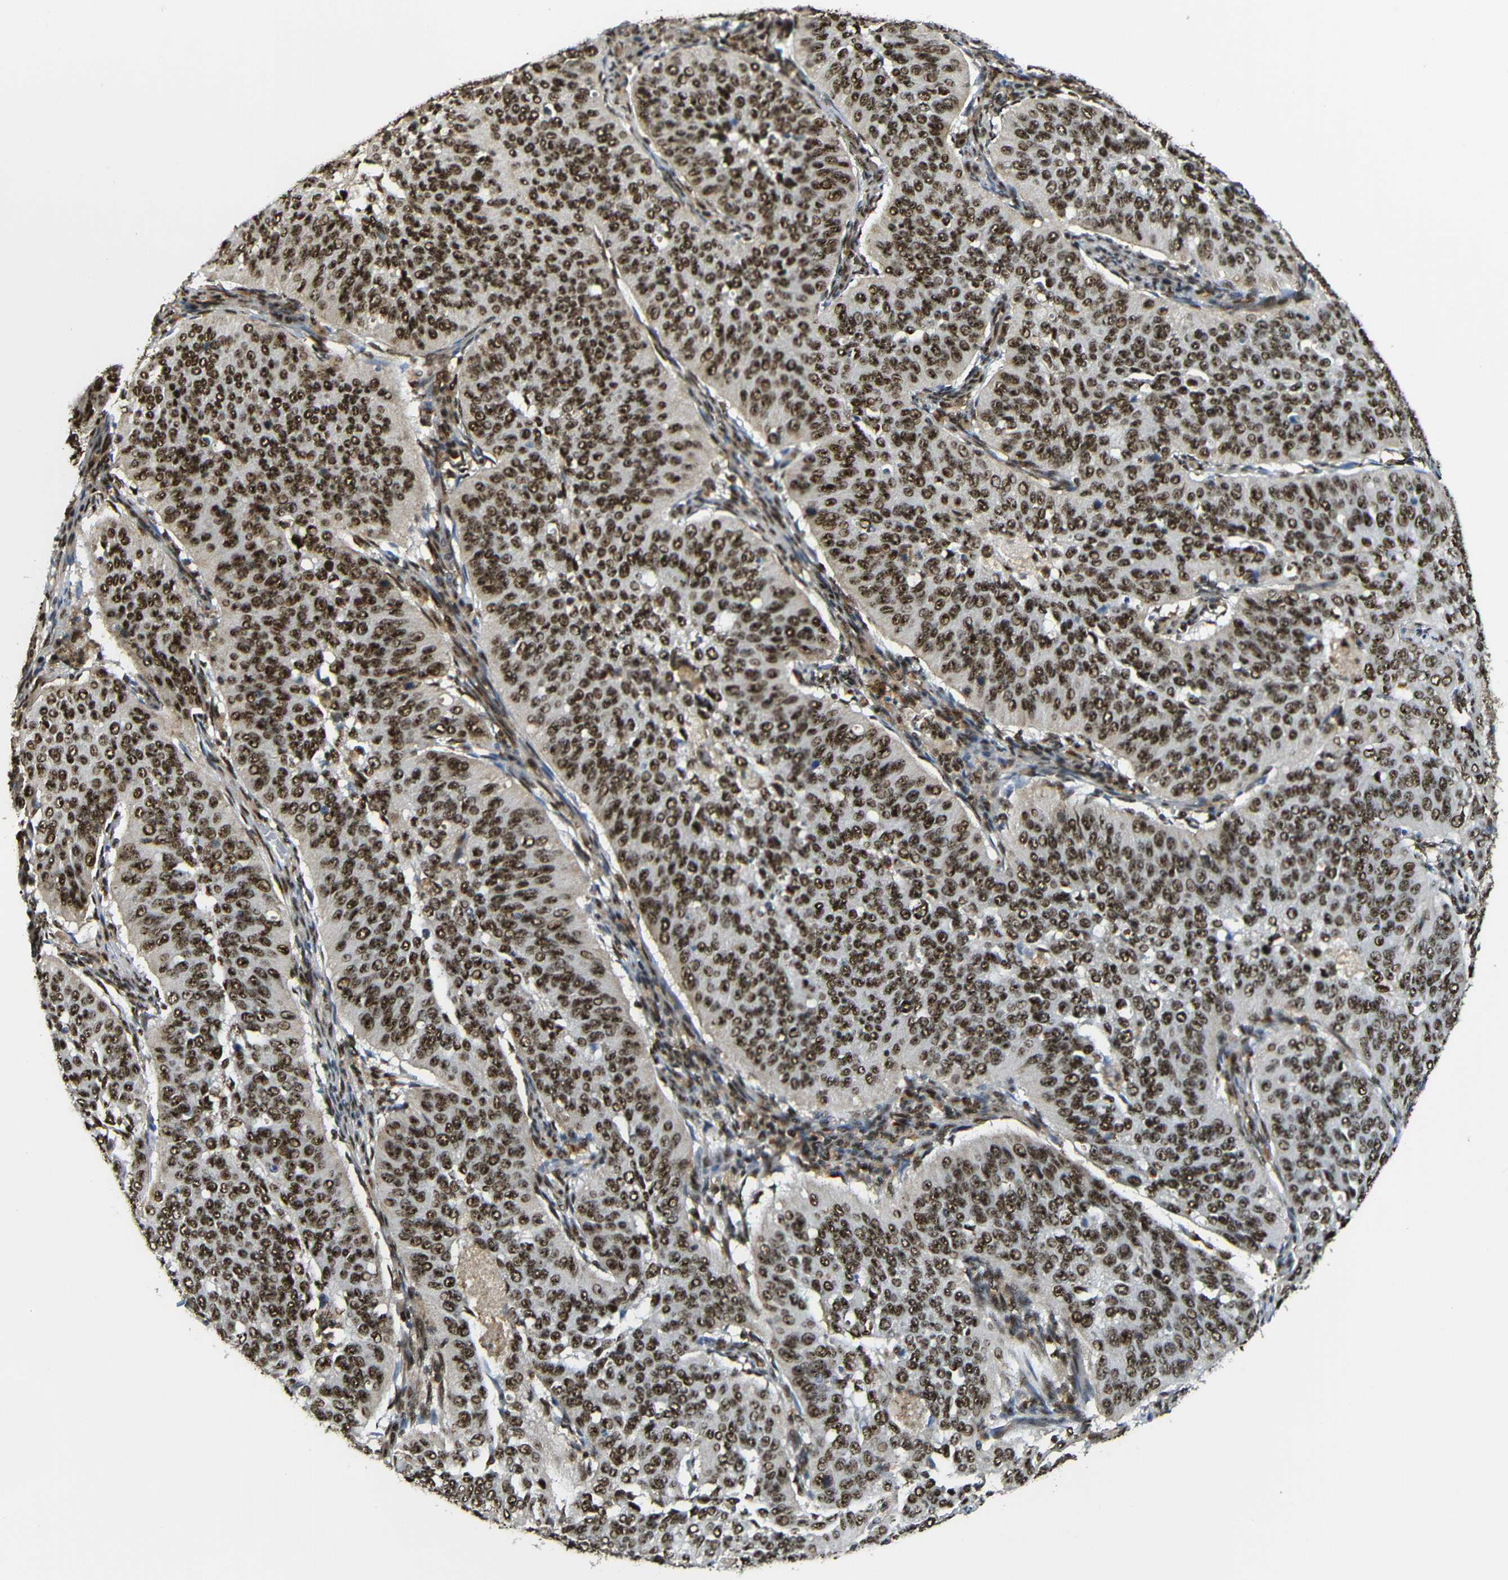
{"staining": {"intensity": "strong", "quantity": ">75%", "location": "cytoplasmic/membranous,nuclear"}, "tissue": "cervical cancer", "cell_type": "Tumor cells", "image_type": "cancer", "snomed": [{"axis": "morphology", "description": "Normal tissue, NOS"}, {"axis": "morphology", "description": "Squamous cell carcinoma, NOS"}, {"axis": "topography", "description": "Cervix"}], "caption": "Immunohistochemistry (IHC) of human cervical squamous cell carcinoma demonstrates high levels of strong cytoplasmic/membranous and nuclear positivity in approximately >75% of tumor cells. Nuclei are stained in blue.", "gene": "TCF7L2", "patient": {"sex": "female", "age": 39}}